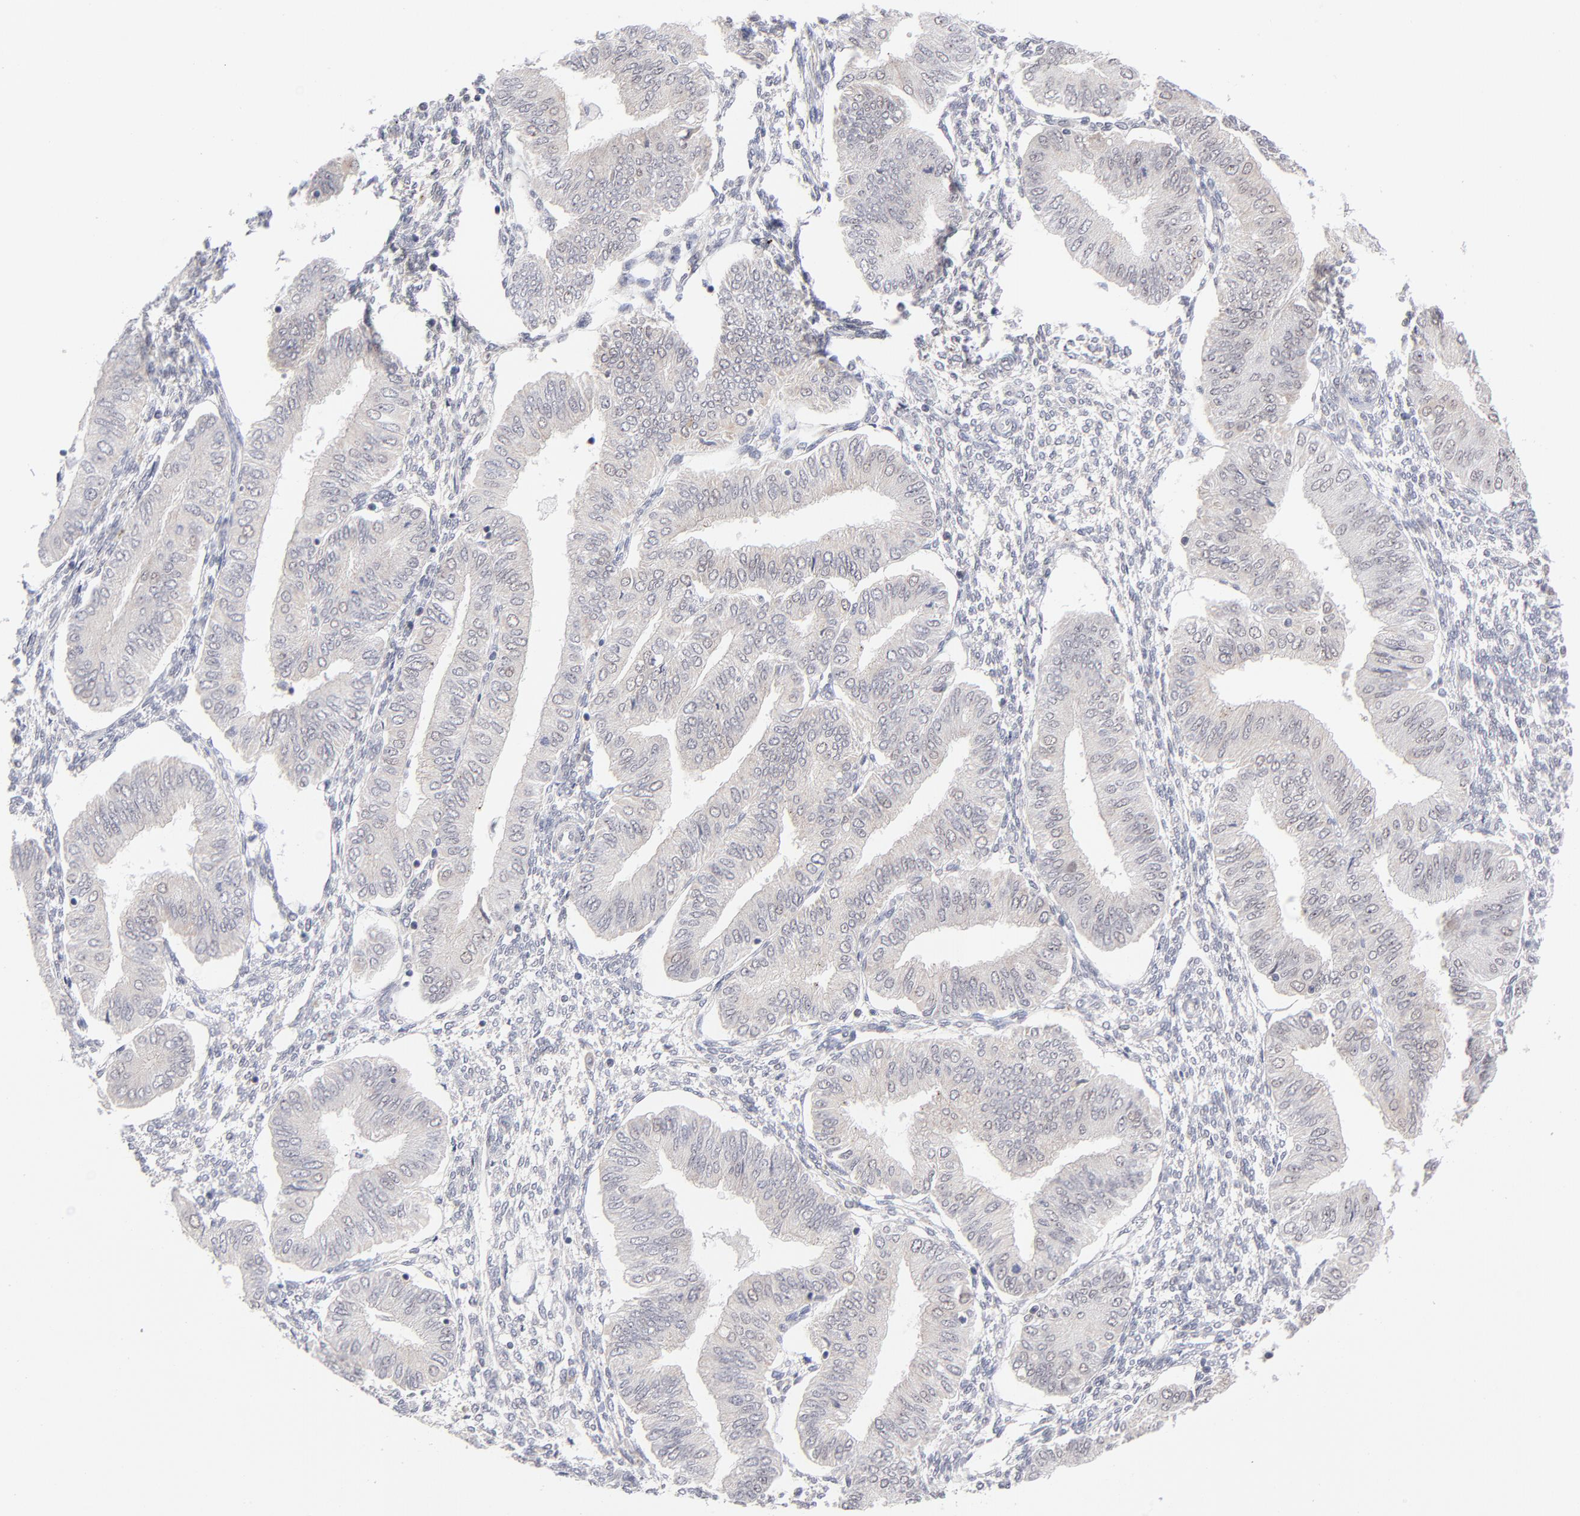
{"staining": {"intensity": "weak", "quantity": "25%-75%", "location": "cytoplasmic/membranous,nuclear"}, "tissue": "endometrial cancer", "cell_type": "Tumor cells", "image_type": "cancer", "snomed": [{"axis": "morphology", "description": "Adenocarcinoma, NOS"}, {"axis": "topography", "description": "Endometrium"}], "caption": "Endometrial adenocarcinoma stained with a brown dye exhibits weak cytoplasmic/membranous and nuclear positive staining in about 25%-75% of tumor cells.", "gene": "NBN", "patient": {"sex": "female", "age": 51}}